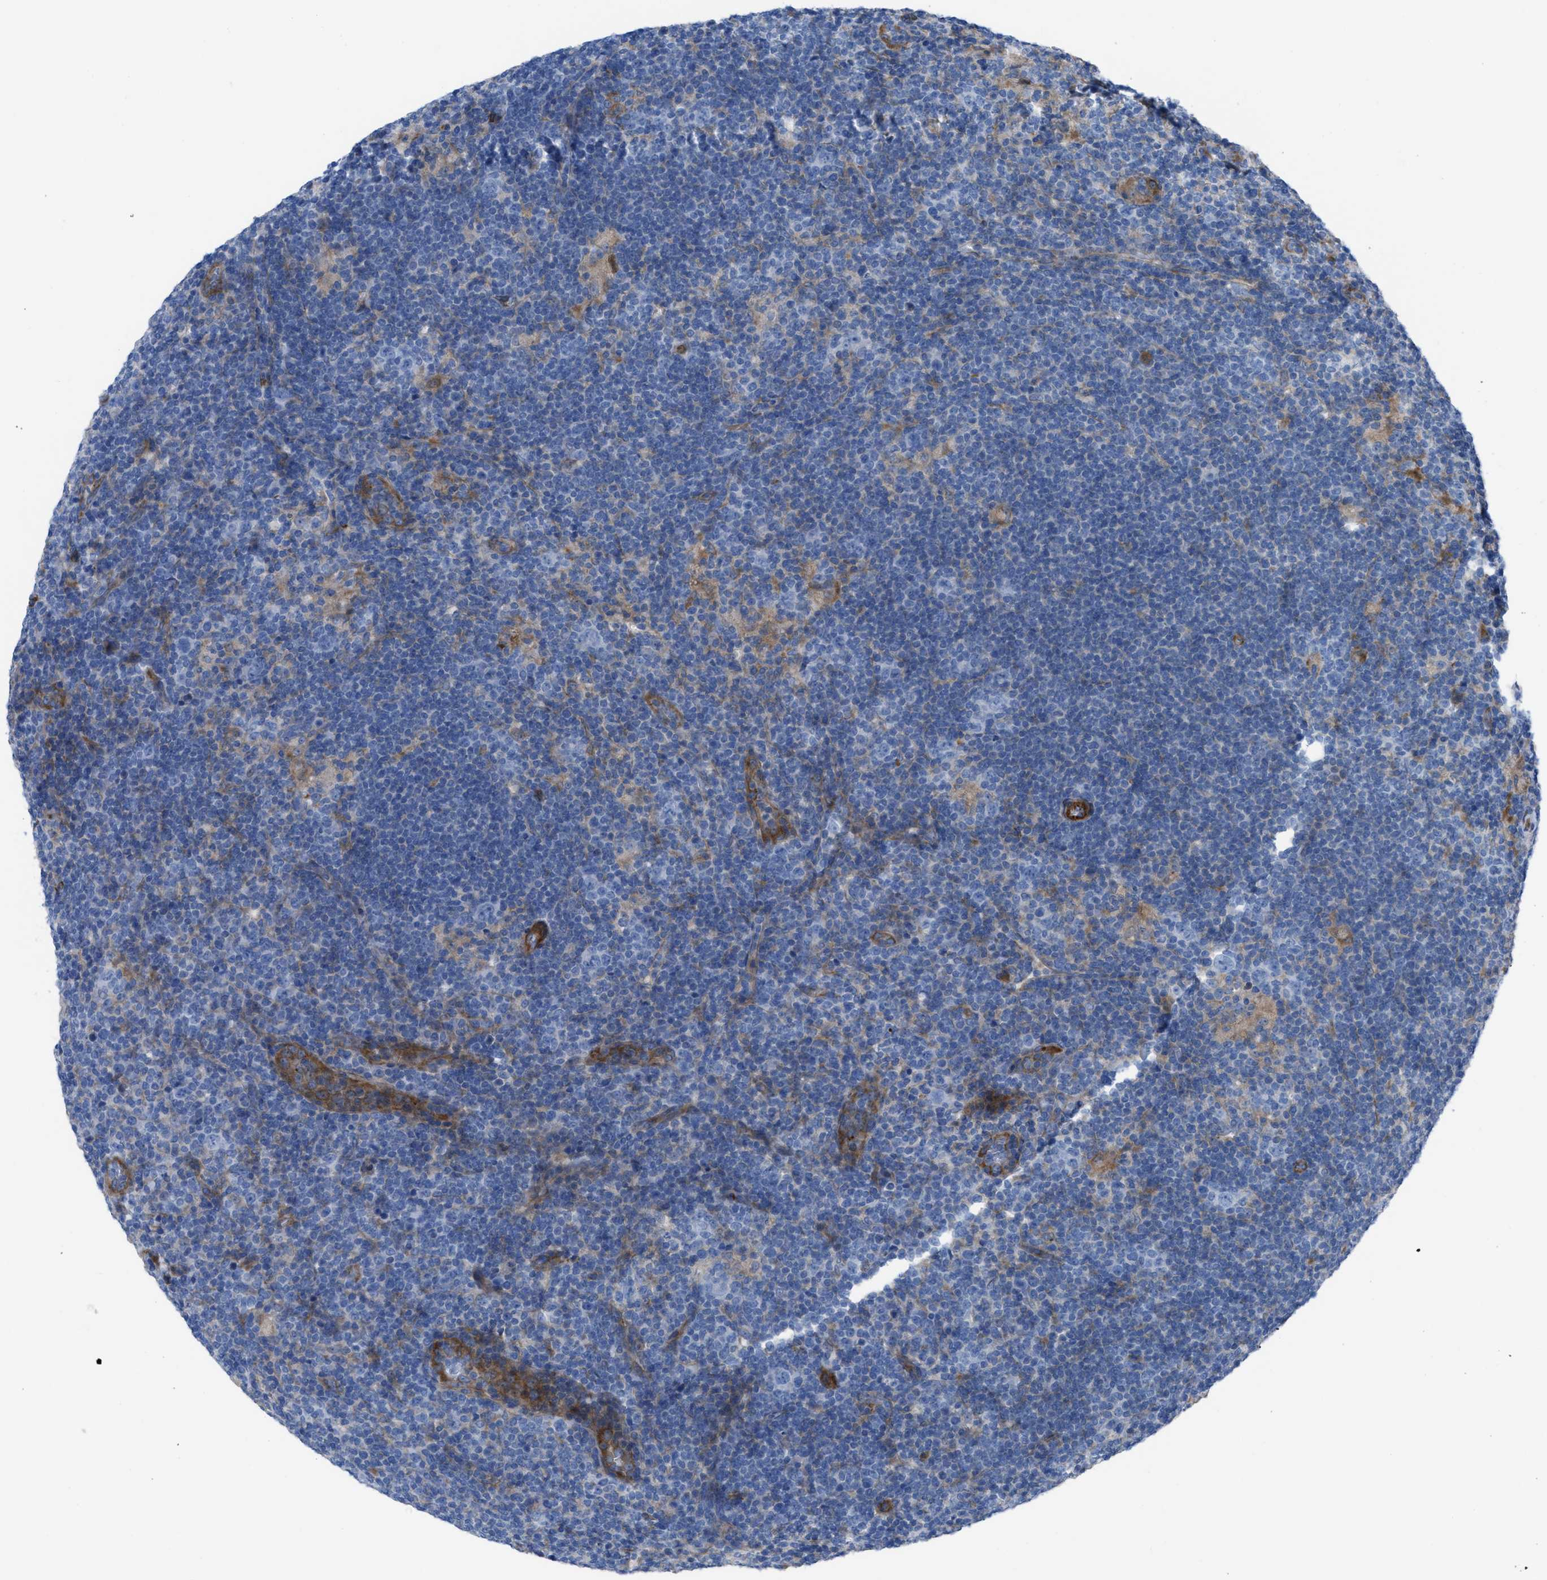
{"staining": {"intensity": "negative", "quantity": "none", "location": "none"}, "tissue": "lymphoma", "cell_type": "Tumor cells", "image_type": "cancer", "snomed": [{"axis": "morphology", "description": "Hodgkin's disease, NOS"}, {"axis": "topography", "description": "Lymph node"}], "caption": "Immunohistochemistry photomicrograph of neoplastic tissue: human lymphoma stained with DAB (3,3'-diaminobenzidine) exhibits no significant protein staining in tumor cells.", "gene": "KCNH7", "patient": {"sex": "female", "age": 57}}